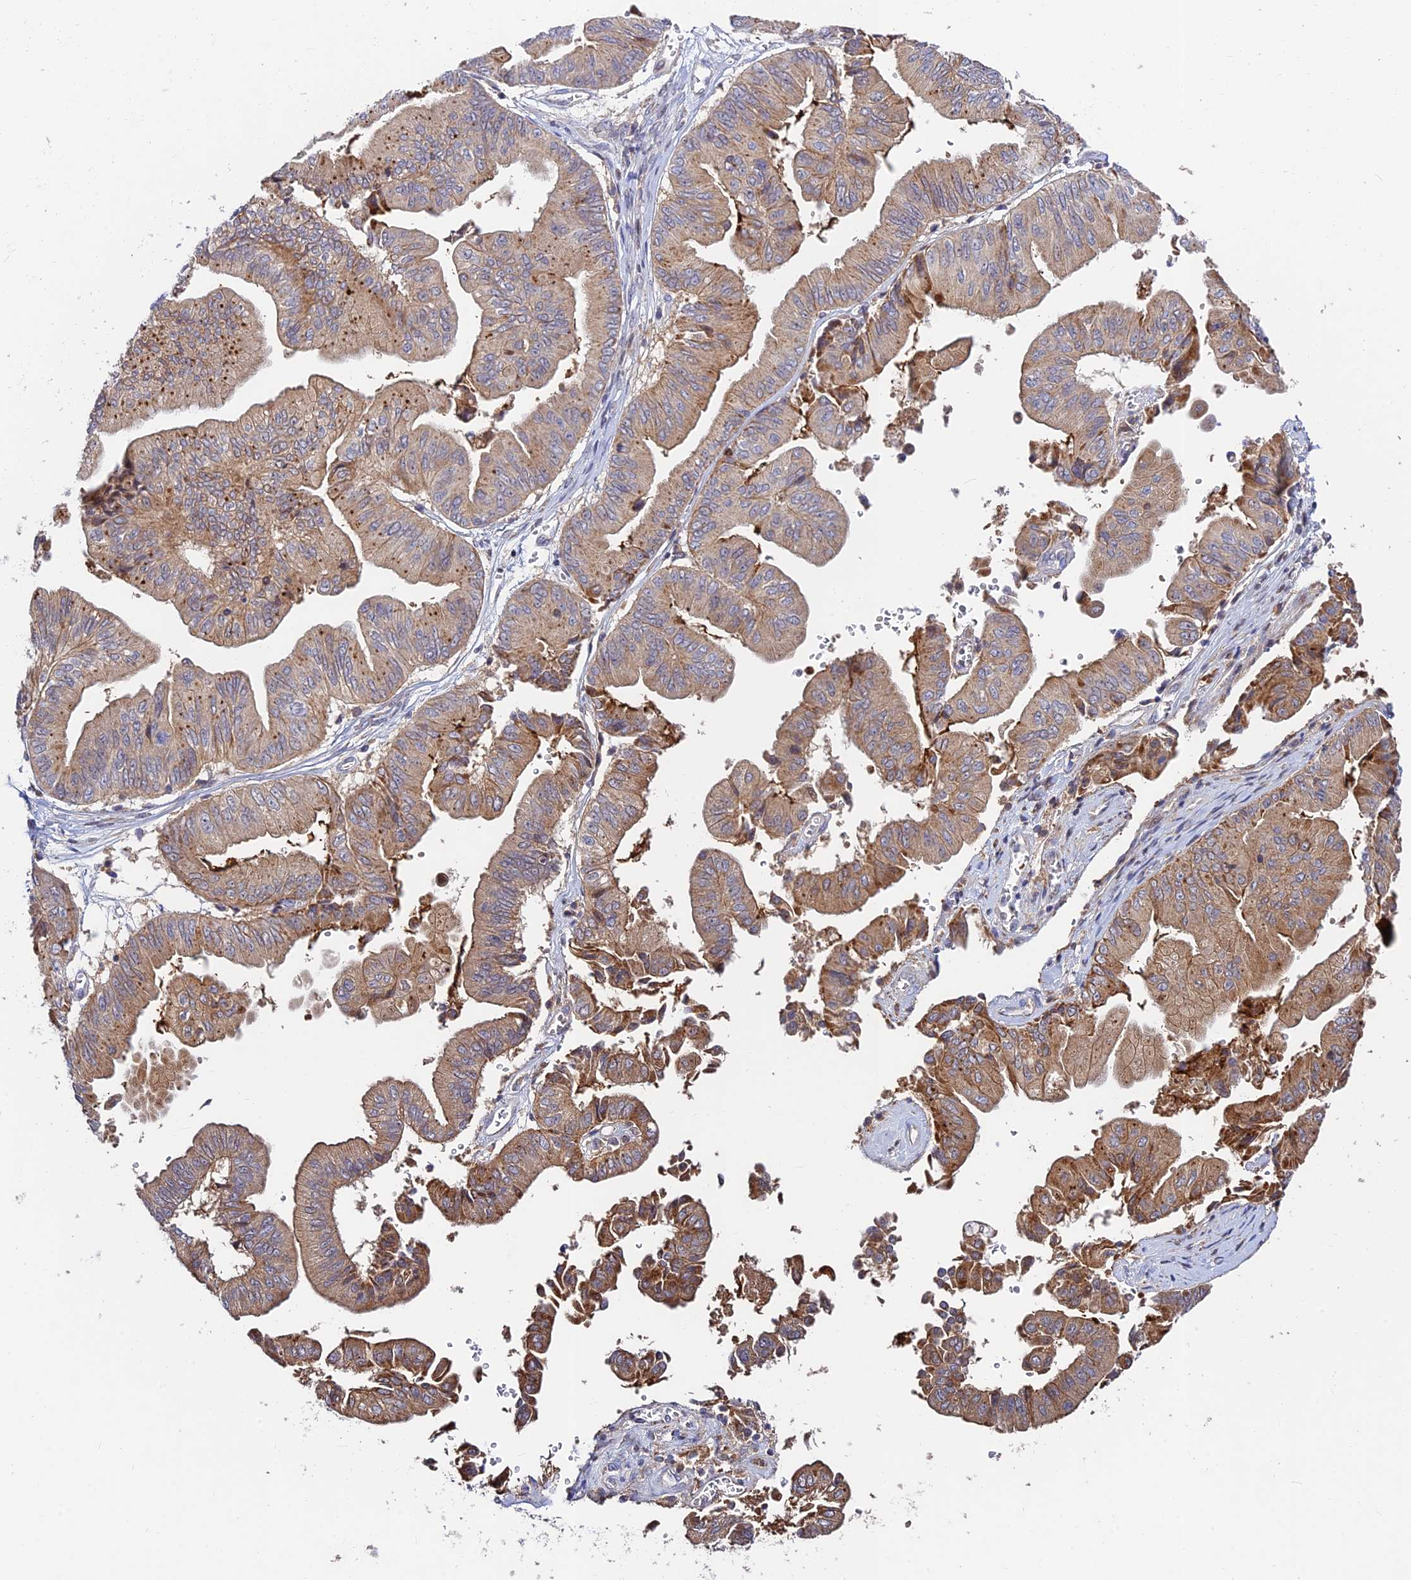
{"staining": {"intensity": "moderate", "quantity": "25%-75%", "location": "cytoplasmic/membranous"}, "tissue": "ovarian cancer", "cell_type": "Tumor cells", "image_type": "cancer", "snomed": [{"axis": "morphology", "description": "Cystadenocarcinoma, mucinous, NOS"}, {"axis": "topography", "description": "Ovary"}], "caption": "Protein analysis of mucinous cystadenocarcinoma (ovarian) tissue shows moderate cytoplasmic/membranous positivity in about 25%-75% of tumor cells.", "gene": "FUOM", "patient": {"sex": "female", "age": 61}}